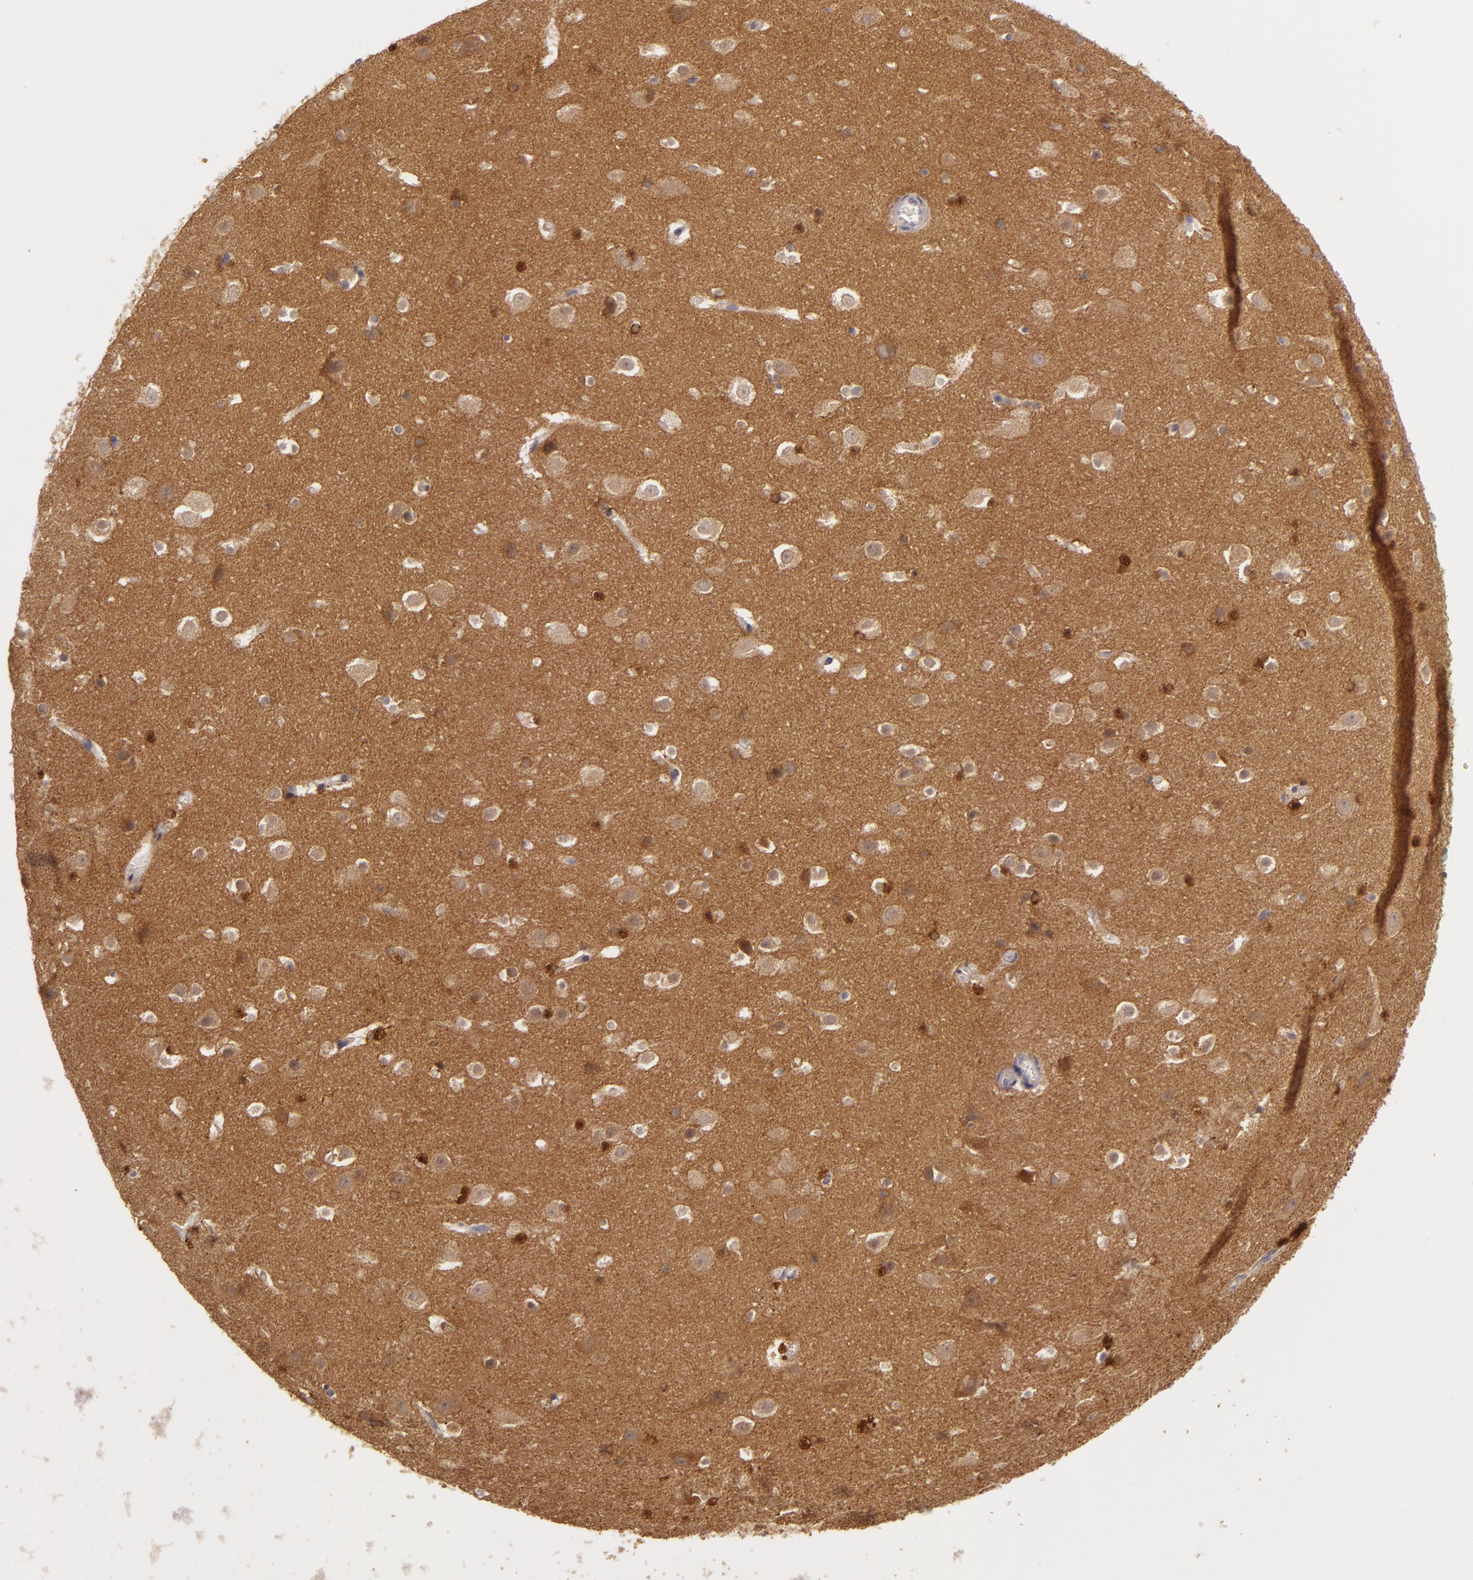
{"staining": {"intensity": "moderate", "quantity": "25%-75%", "location": "cytoplasmic/membranous,nuclear"}, "tissue": "hippocampus", "cell_type": "Glial cells", "image_type": "normal", "snomed": [{"axis": "morphology", "description": "Normal tissue, NOS"}, {"axis": "topography", "description": "Hippocampus"}], "caption": "High-magnification brightfield microscopy of normal hippocampus stained with DAB (3,3'-diaminobenzidine) (brown) and counterstained with hematoxylin (blue). glial cells exhibit moderate cytoplasmic/membranous,nuclear staining is present in approximately25%-75% of cells.", "gene": "PPP1R3F", "patient": {"sex": "male", "age": 45}}